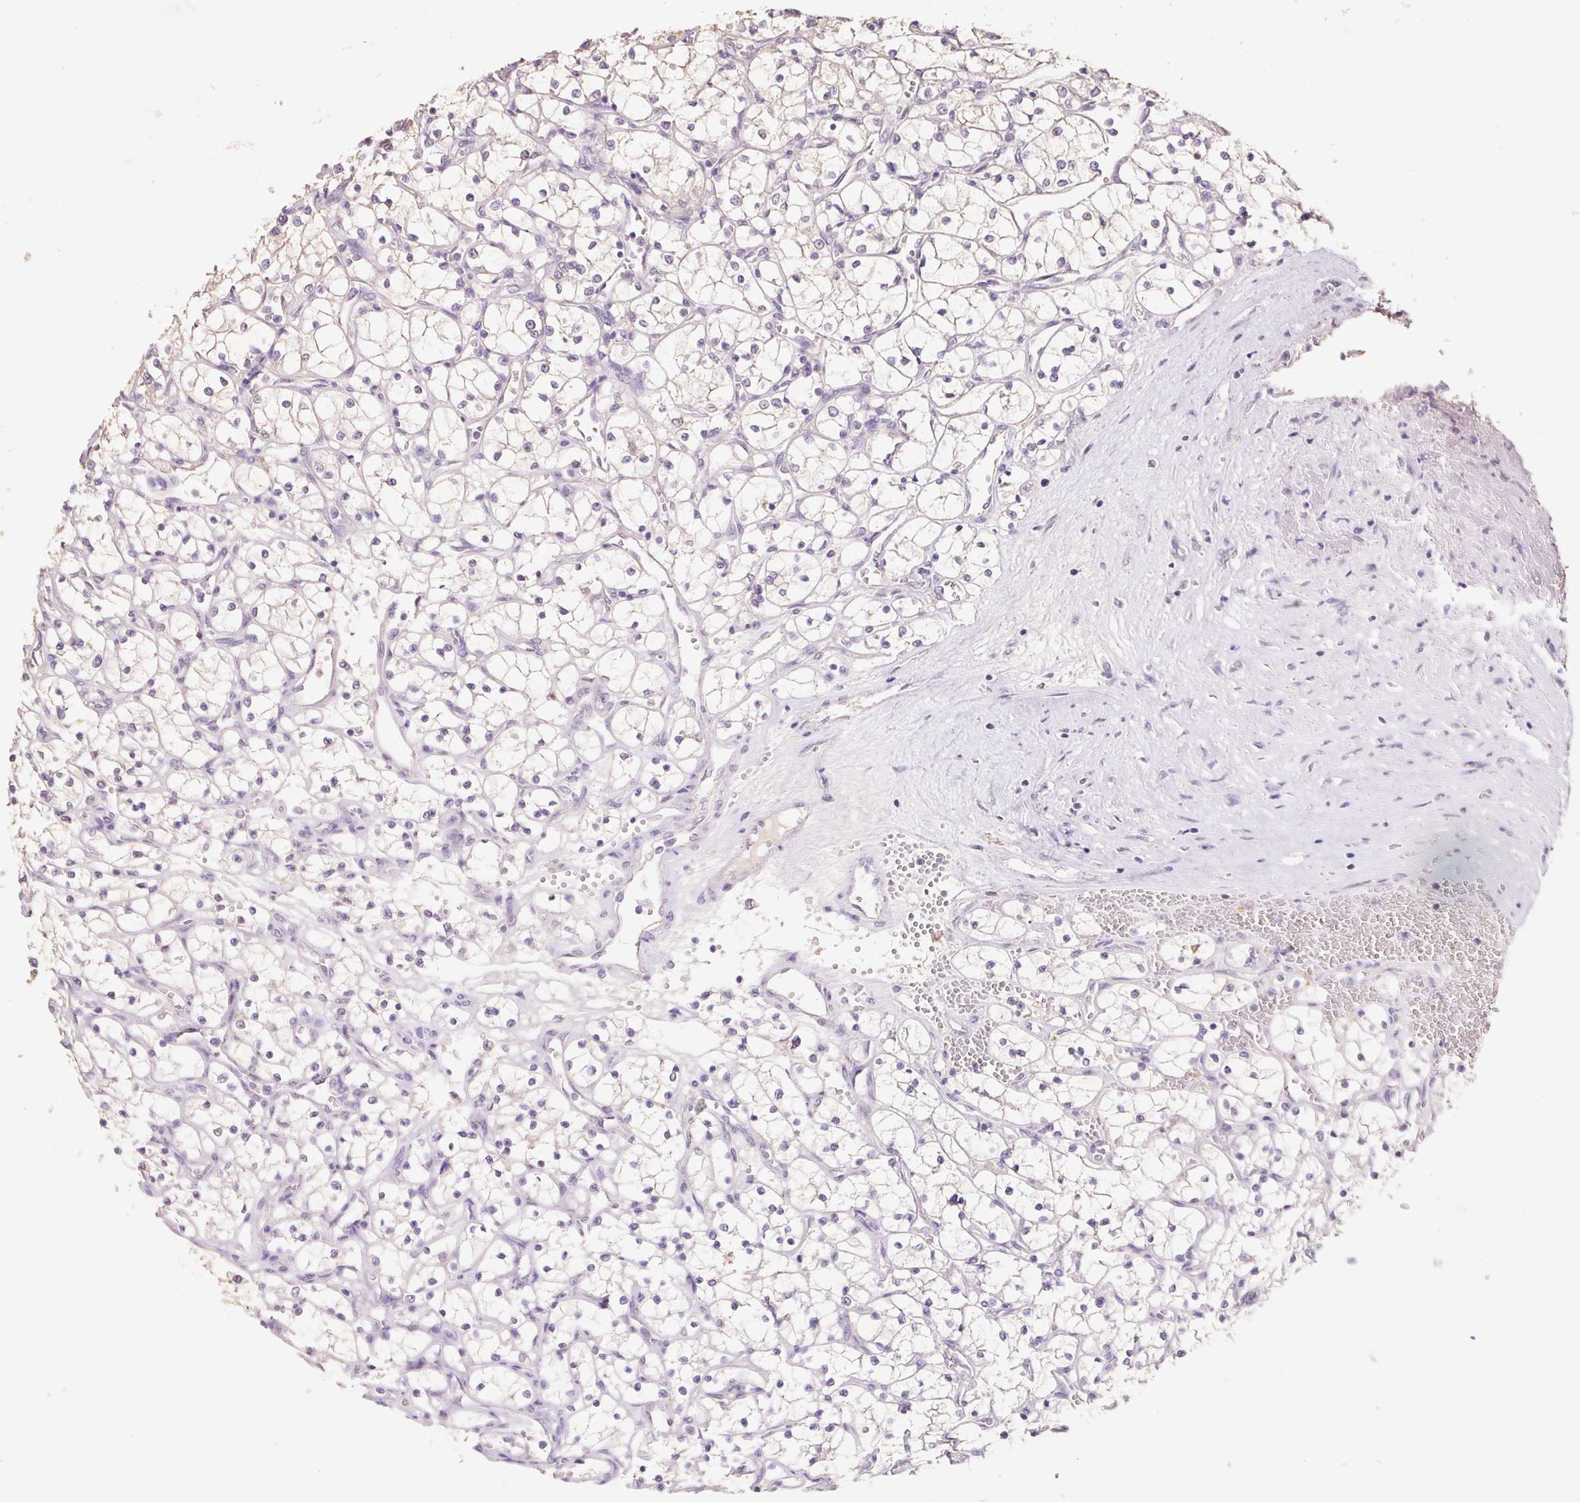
{"staining": {"intensity": "negative", "quantity": "none", "location": "none"}, "tissue": "renal cancer", "cell_type": "Tumor cells", "image_type": "cancer", "snomed": [{"axis": "morphology", "description": "Adenocarcinoma, NOS"}, {"axis": "topography", "description": "Kidney"}], "caption": "Renal cancer stained for a protein using immunohistochemistry (IHC) shows no positivity tumor cells.", "gene": "GRM2", "patient": {"sex": "female", "age": 69}}